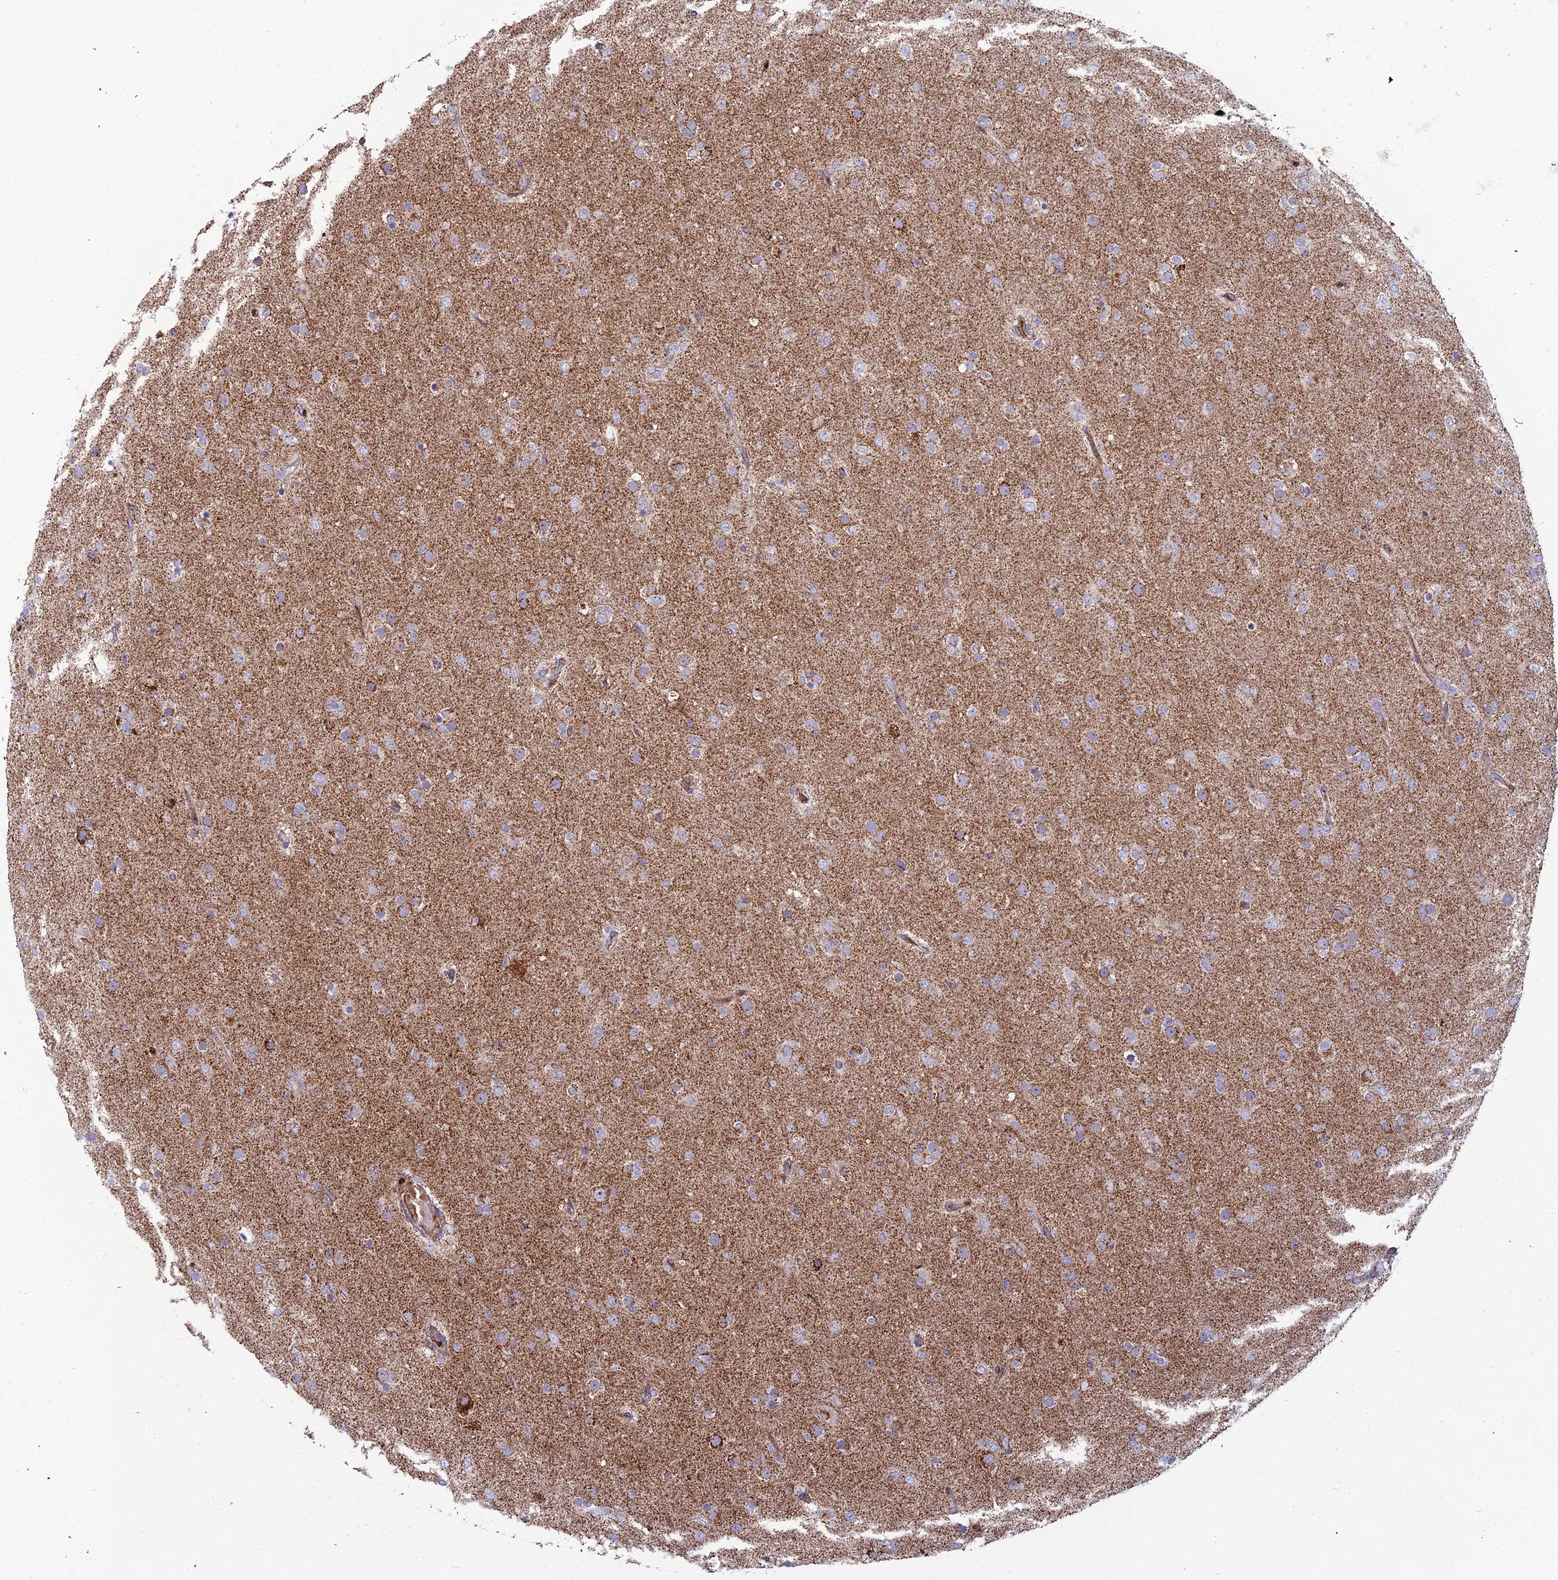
{"staining": {"intensity": "moderate", "quantity": "25%-75%", "location": "cytoplasmic/membranous"}, "tissue": "glioma", "cell_type": "Tumor cells", "image_type": "cancer", "snomed": [{"axis": "morphology", "description": "Glioma, malignant, Low grade"}, {"axis": "topography", "description": "Brain"}], "caption": "Glioma stained with DAB (3,3'-diaminobenzidine) IHC shows medium levels of moderate cytoplasmic/membranous positivity in approximately 25%-75% of tumor cells.", "gene": "SLC35F4", "patient": {"sex": "male", "age": 65}}